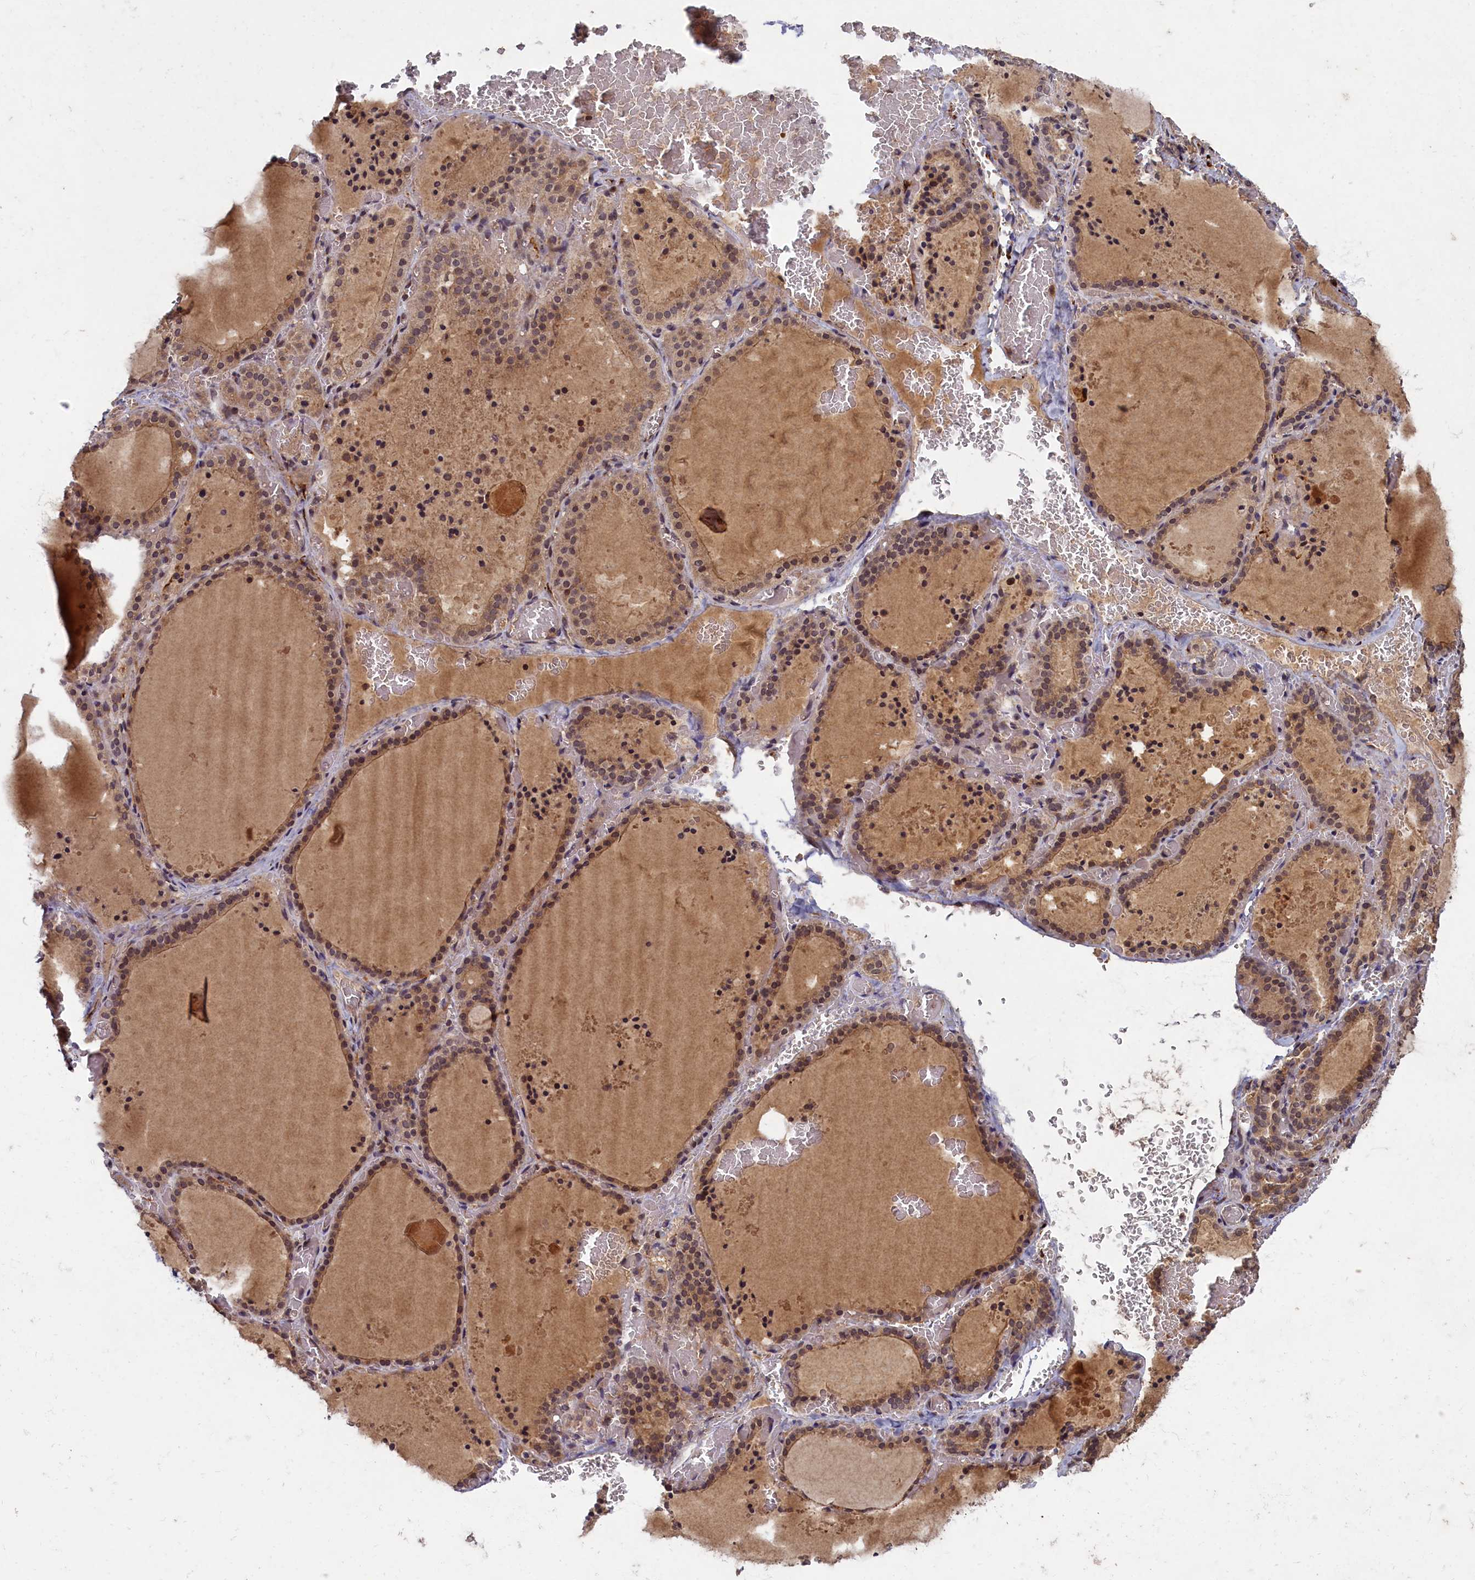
{"staining": {"intensity": "moderate", "quantity": ">75%", "location": "cytoplasmic/membranous,nuclear"}, "tissue": "thyroid gland", "cell_type": "Glandular cells", "image_type": "normal", "snomed": [{"axis": "morphology", "description": "Normal tissue, NOS"}, {"axis": "topography", "description": "Thyroid gland"}], "caption": "Immunohistochemistry photomicrograph of normal thyroid gland stained for a protein (brown), which exhibits medium levels of moderate cytoplasmic/membranous,nuclear staining in about >75% of glandular cells.", "gene": "BICD1", "patient": {"sex": "female", "age": 39}}